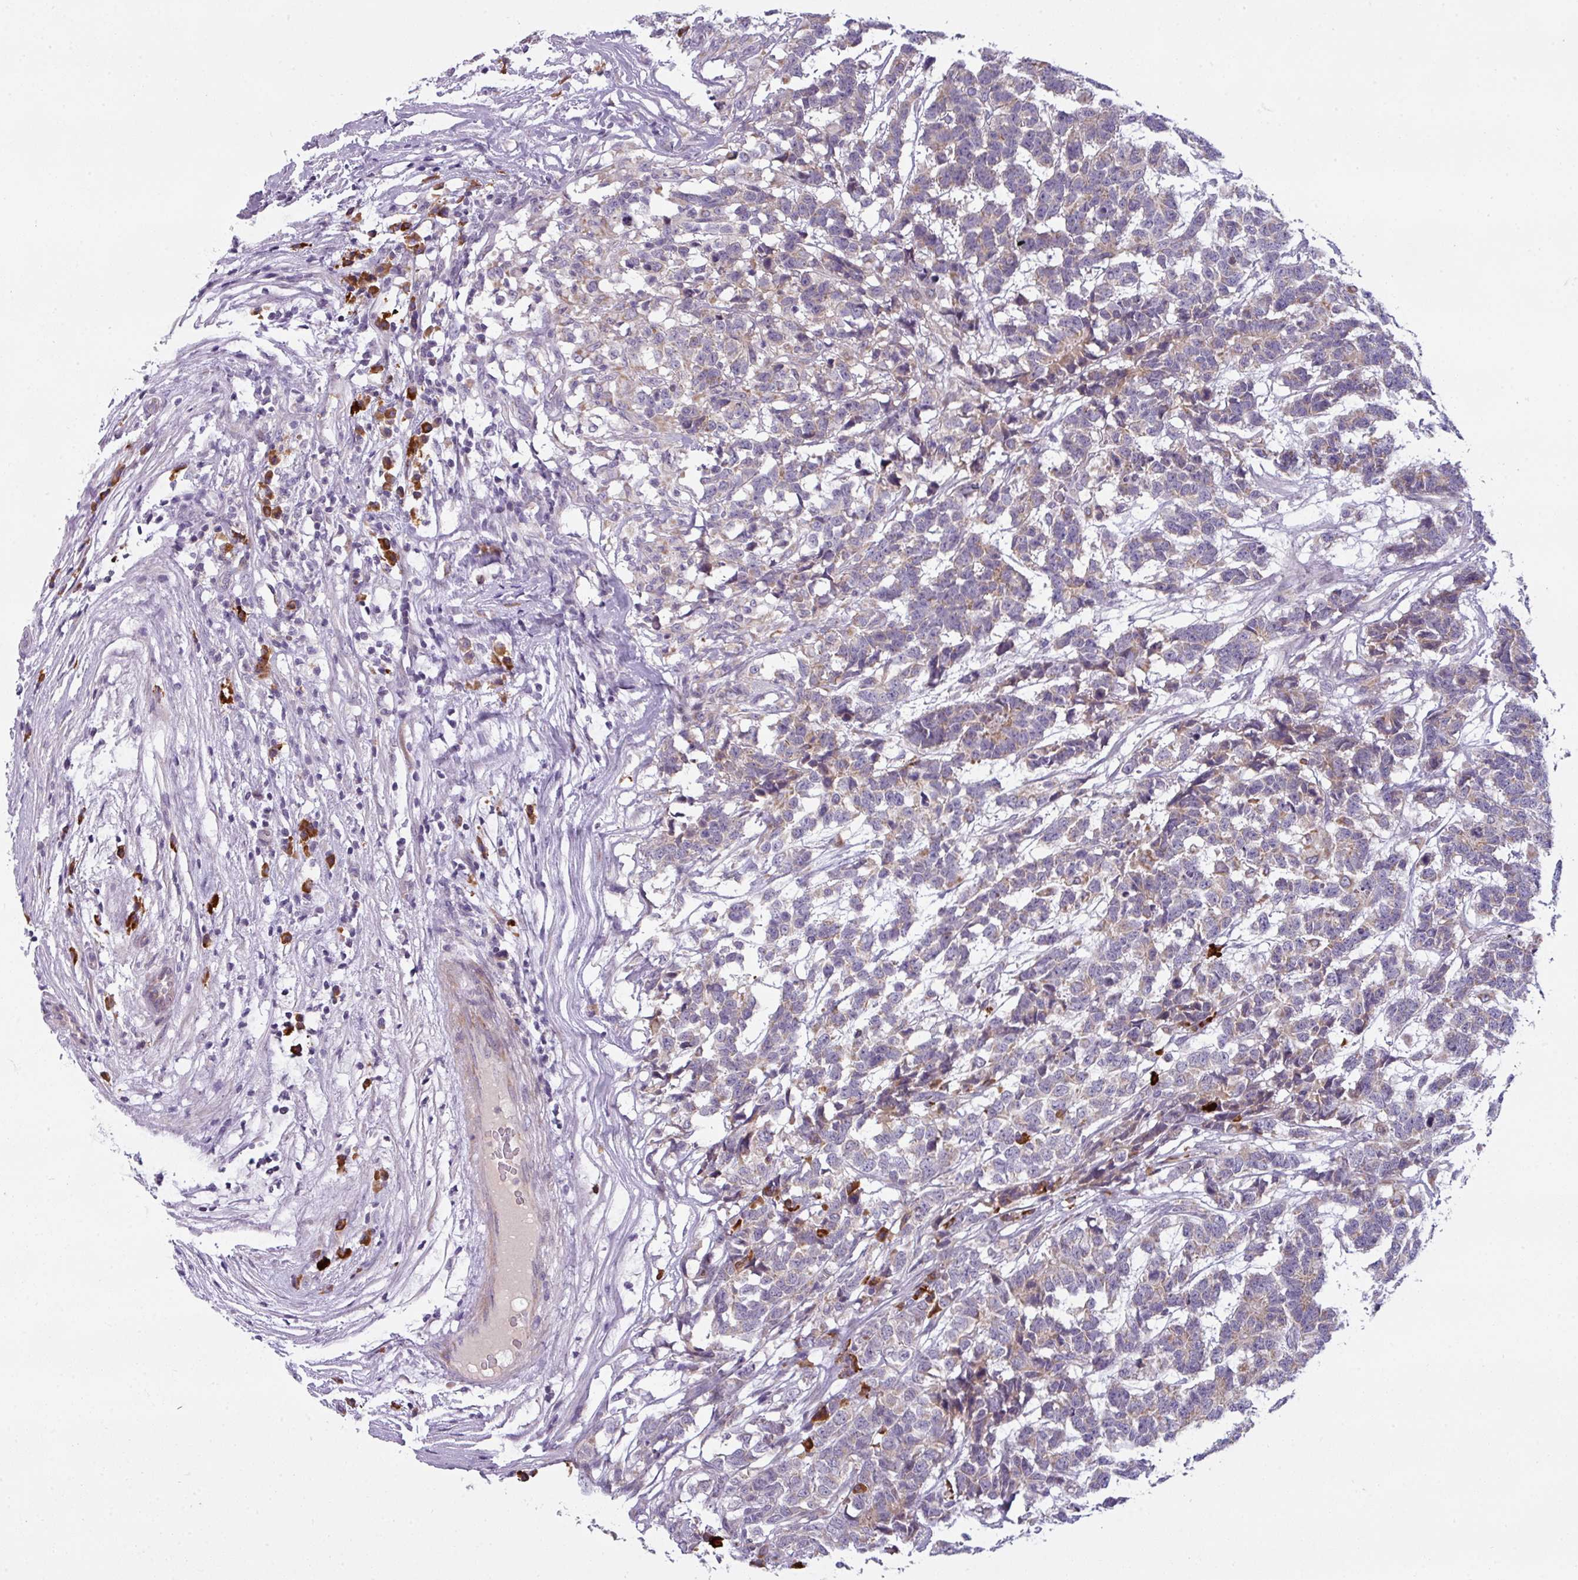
{"staining": {"intensity": "weak", "quantity": "25%-75%", "location": "cytoplasmic/membranous"}, "tissue": "testis cancer", "cell_type": "Tumor cells", "image_type": "cancer", "snomed": [{"axis": "morphology", "description": "Carcinoma, Embryonal, NOS"}, {"axis": "topography", "description": "Testis"}], "caption": "Immunohistochemical staining of testis cancer (embryonal carcinoma) shows low levels of weak cytoplasmic/membranous protein staining in approximately 25%-75% of tumor cells. The staining was performed using DAB to visualize the protein expression in brown, while the nuclei were stained in blue with hematoxylin (Magnification: 20x).", "gene": "C2orf68", "patient": {"sex": "male", "age": 26}}